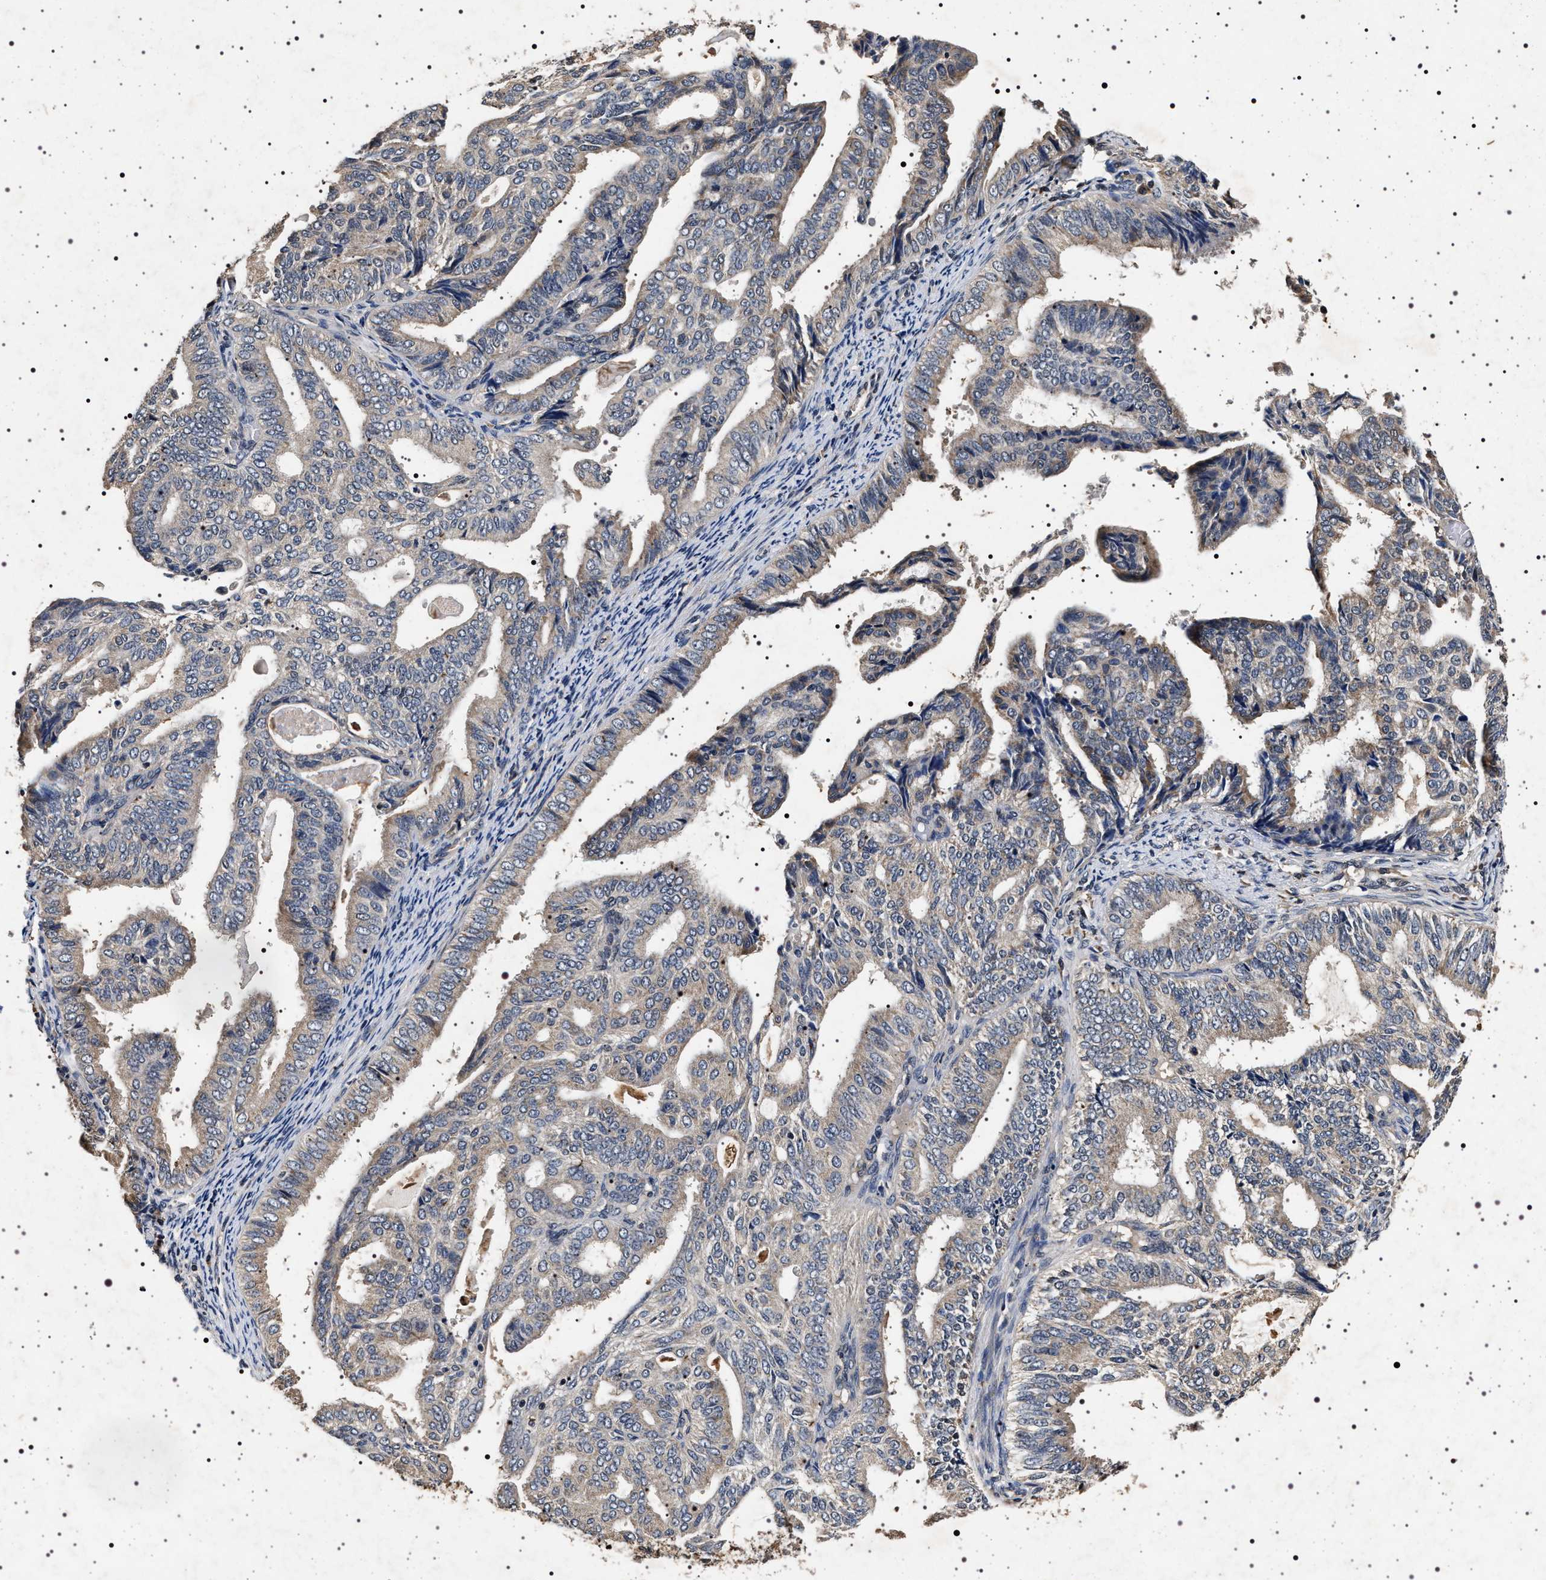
{"staining": {"intensity": "weak", "quantity": "25%-75%", "location": "cytoplasmic/membranous"}, "tissue": "endometrial cancer", "cell_type": "Tumor cells", "image_type": "cancer", "snomed": [{"axis": "morphology", "description": "Adenocarcinoma, NOS"}, {"axis": "topography", "description": "Endometrium"}], "caption": "Protein staining of endometrial cancer tissue reveals weak cytoplasmic/membranous expression in approximately 25%-75% of tumor cells.", "gene": "CDKN1B", "patient": {"sex": "female", "age": 58}}